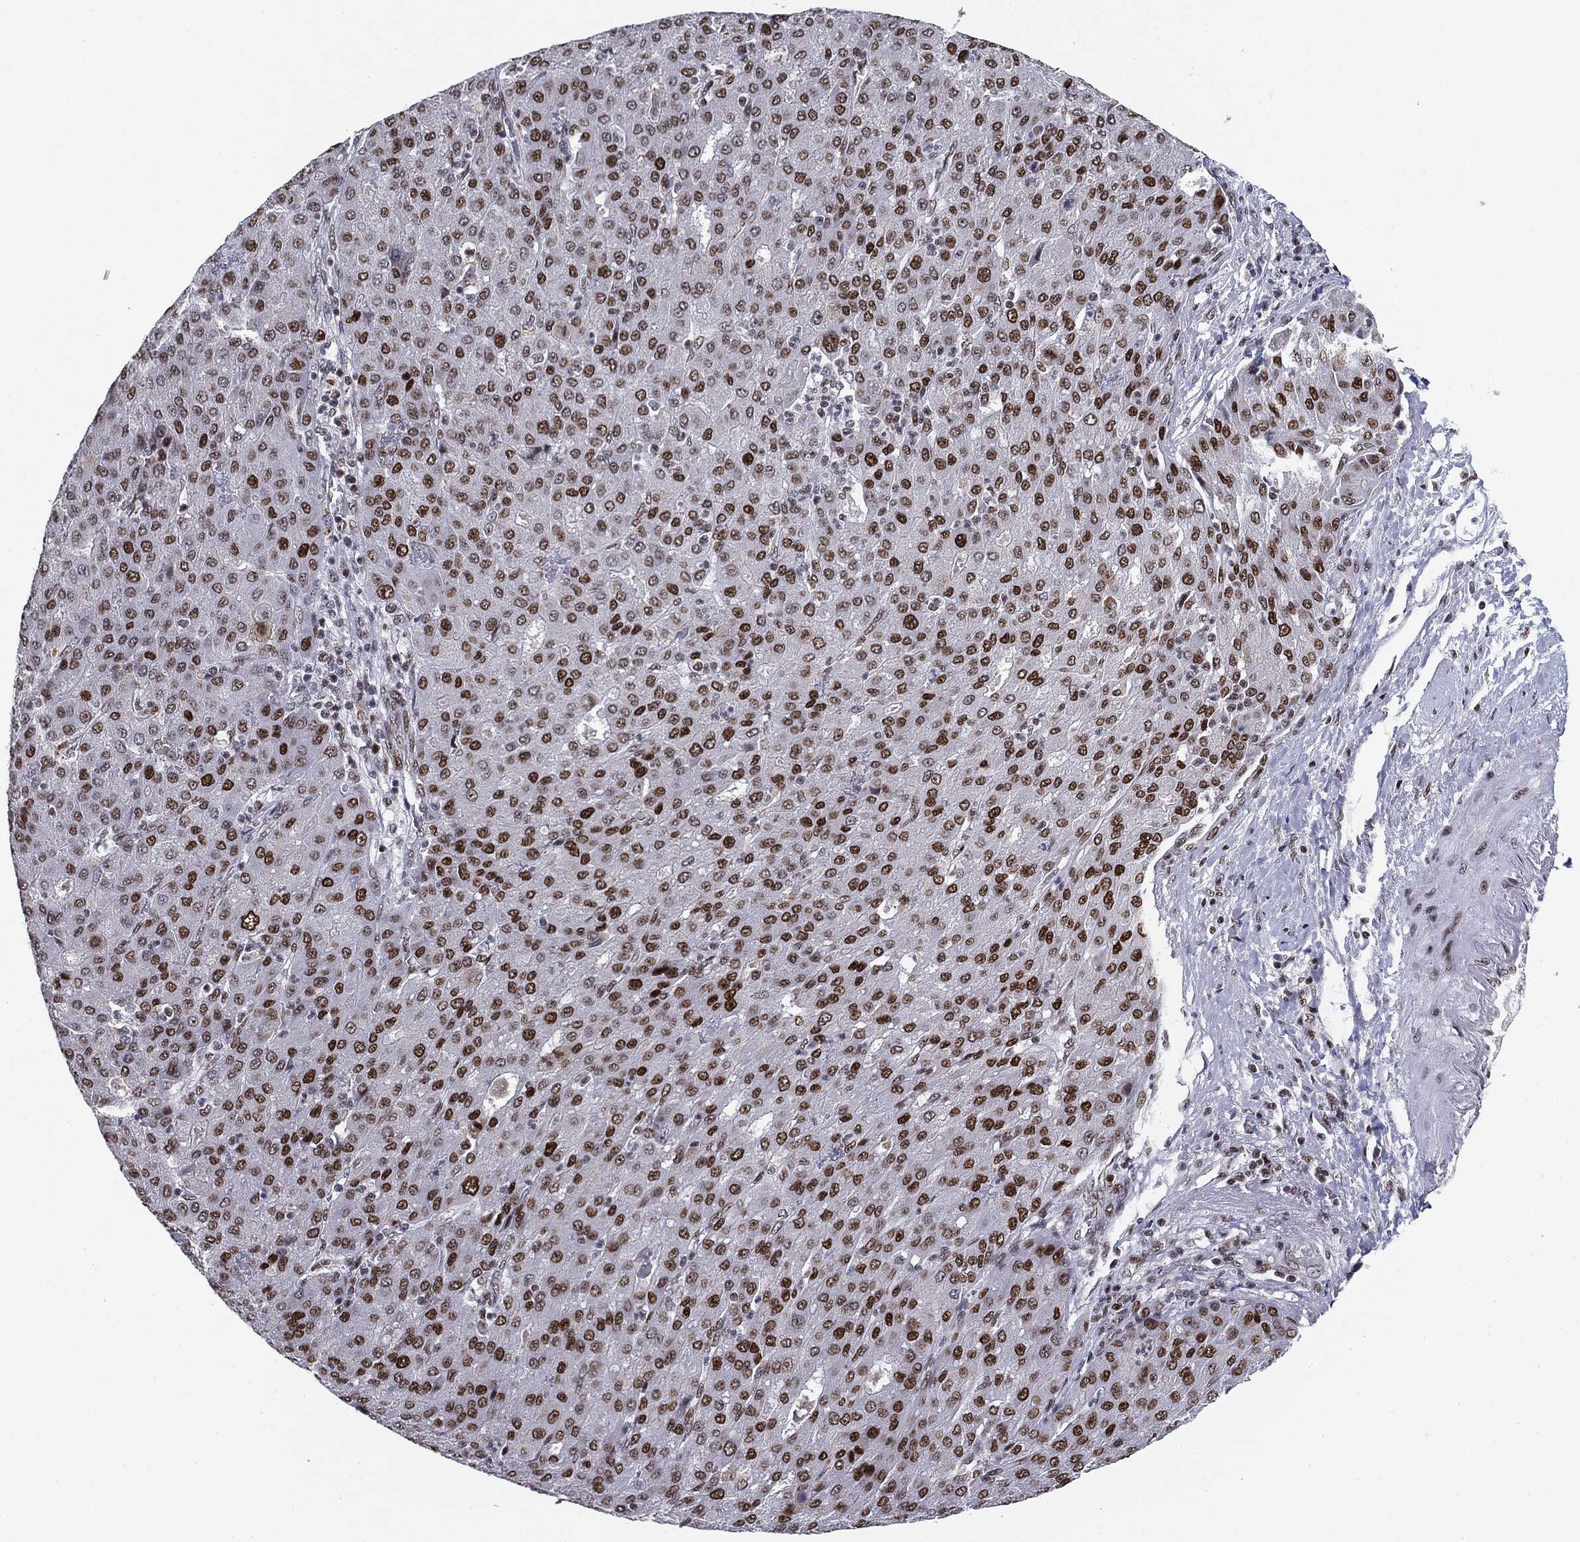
{"staining": {"intensity": "strong", "quantity": ">75%", "location": "nuclear"}, "tissue": "liver cancer", "cell_type": "Tumor cells", "image_type": "cancer", "snomed": [{"axis": "morphology", "description": "Carcinoma, Hepatocellular, NOS"}, {"axis": "topography", "description": "Liver"}], "caption": "Immunohistochemistry (IHC) image of liver cancer stained for a protein (brown), which exhibits high levels of strong nuclear expression in about >75% of tumor cells.", "gene": "MDC1", "patient": {"sex": "male", "age": 65}}